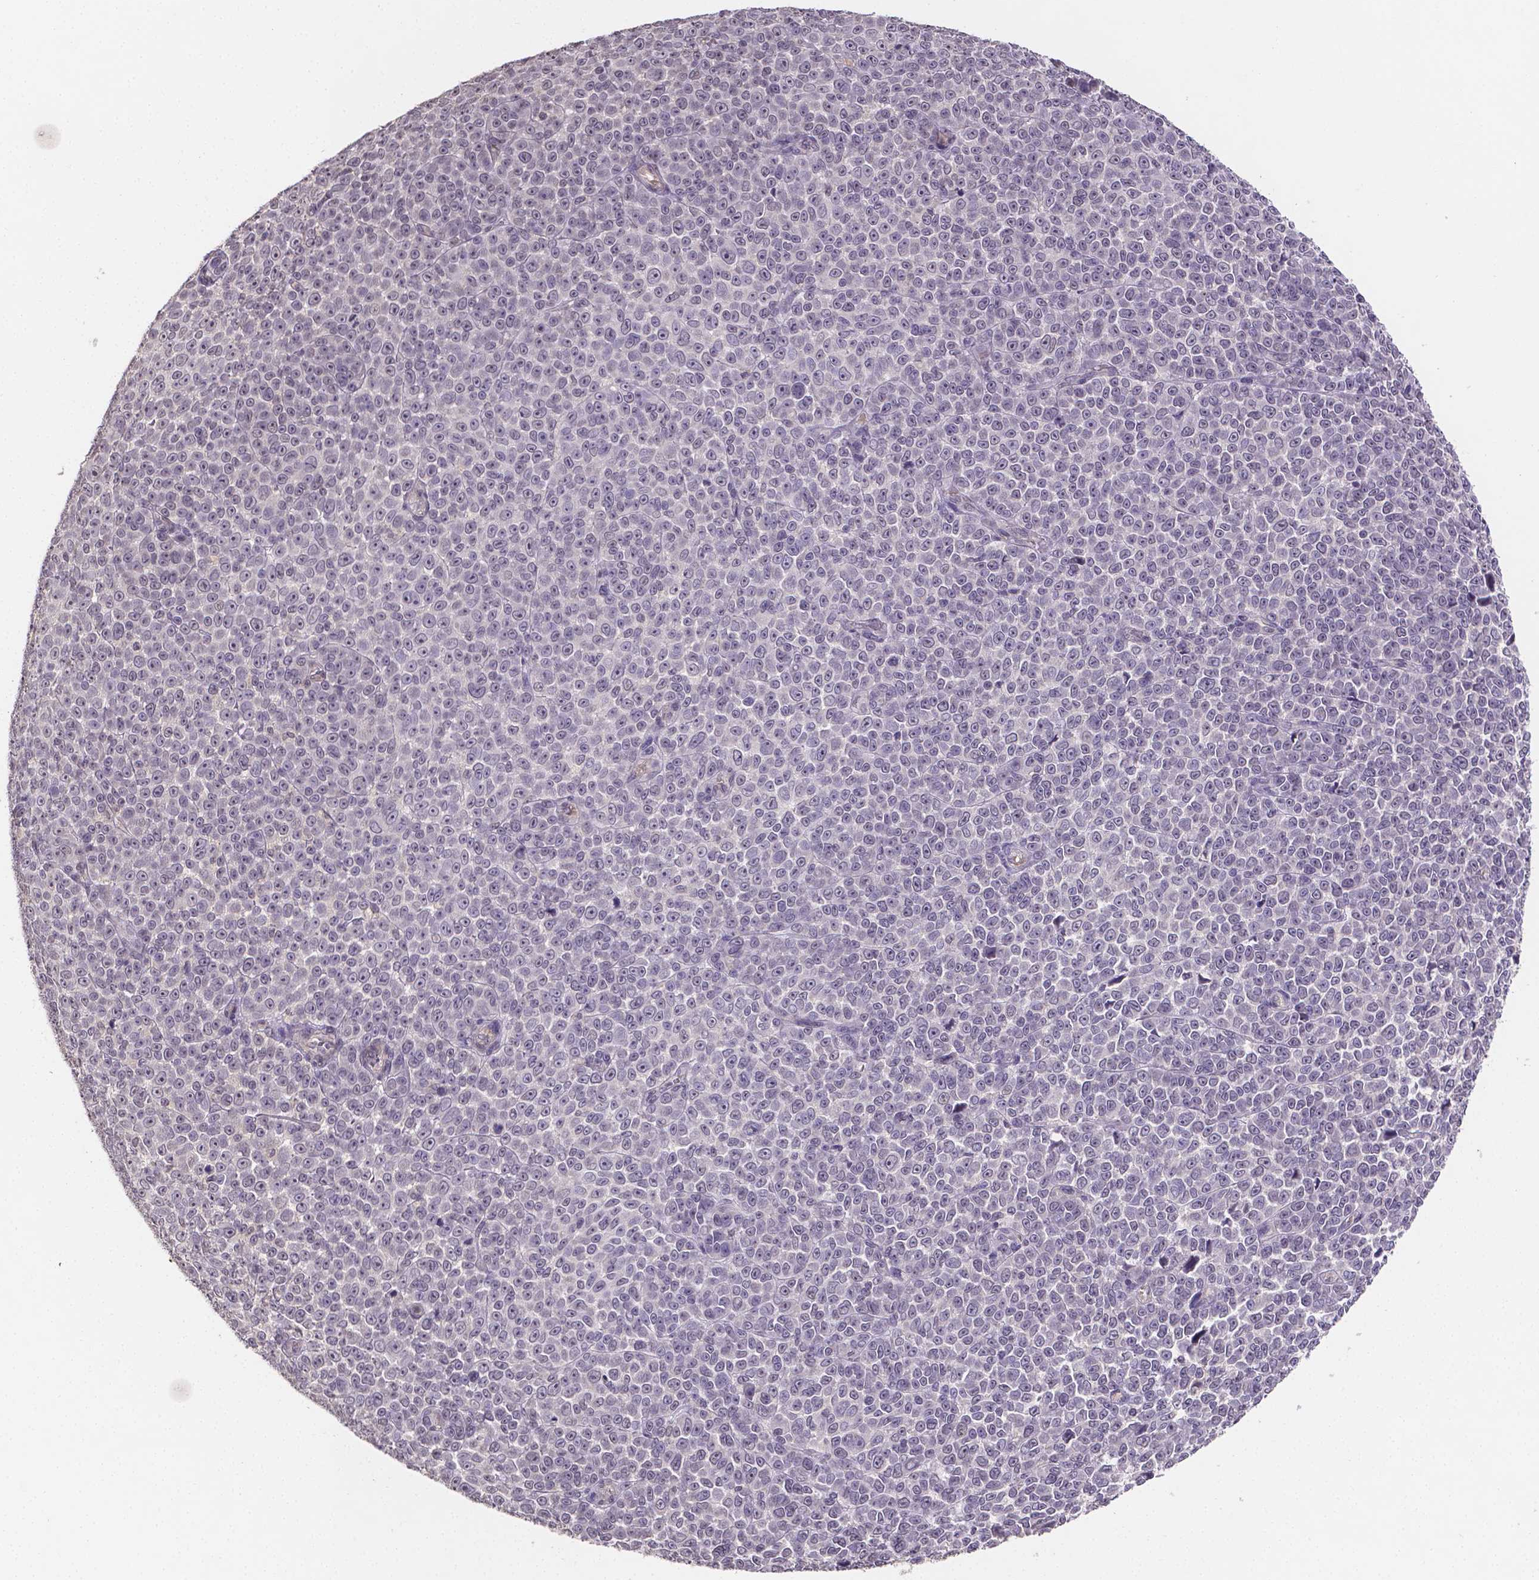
{"staining": {"intensity": "negative", "quantity": "none", "location": "none"}, "tissue": "melanoma", "cell_type": "Tumor cells", "image_type": "cancer", "snomed": [{"axis": "morphology", "description": "Malignant melanoma, NOS"}, {"axis": "topography", "description": "Skin"}], "caption": "Immunohistochemistry (IHC) of human malignant melanoma shows no staining in tumor cells.", "gene": "NRGN", "patient": {"sex": "female", "age": 95}}